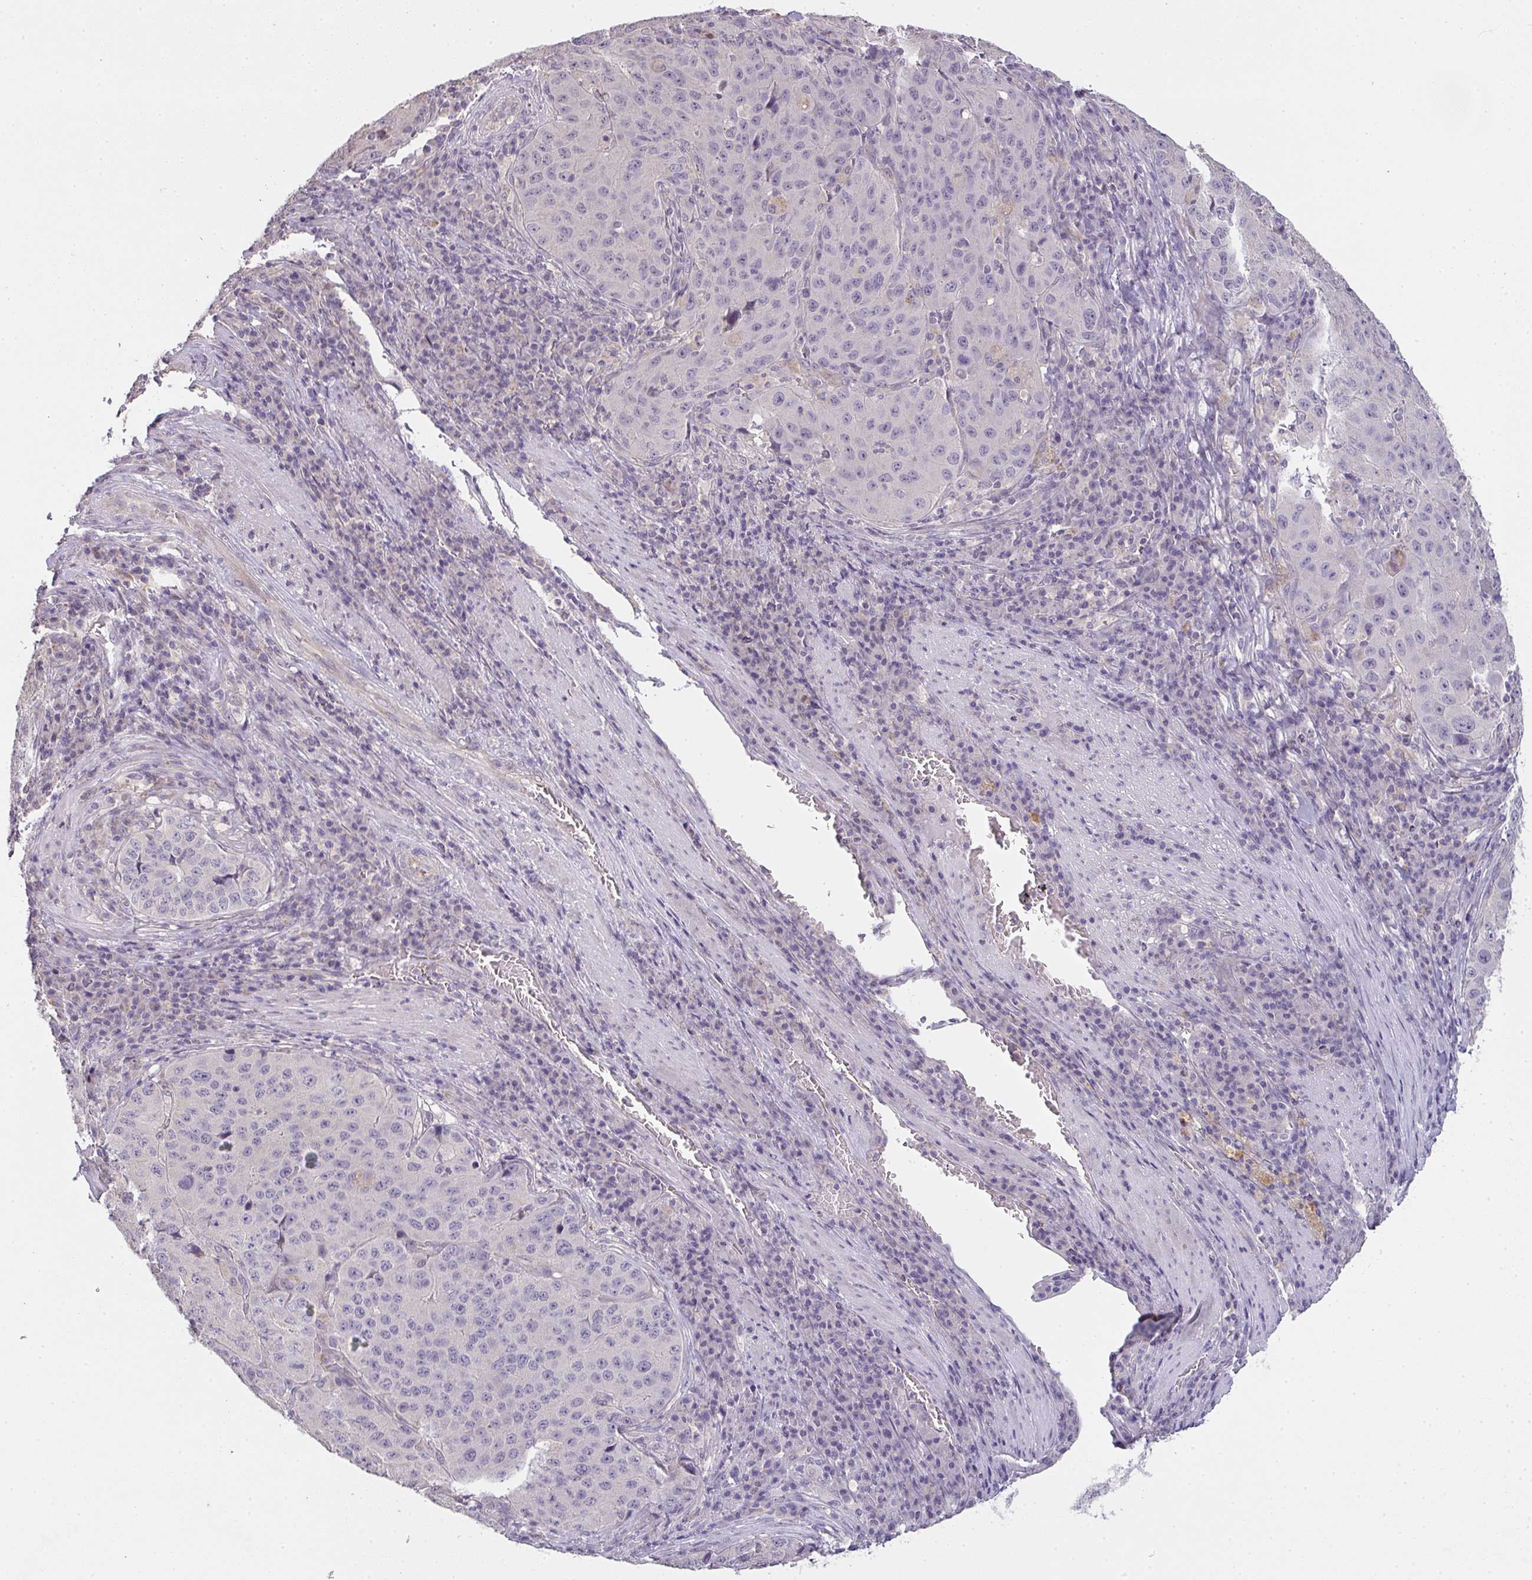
{"staining": {"intensity": "negative", "quantity": "none", "location": "none"}, "tissue": "stomach cancer", "cell_type": "Tumor cells", "image_type": "cancer", "snomed": [{"axis": "morphology", "description": "Adenocarcinoma, NOS"}, {"axis": "topography", "description": "Stomach"}], "caption": "Human stomach cancer stained for a protein using IHC reveals no staining in tumor cells.", "gene": "TMEM219", "patient": {"sex": "male", "age": 71}}